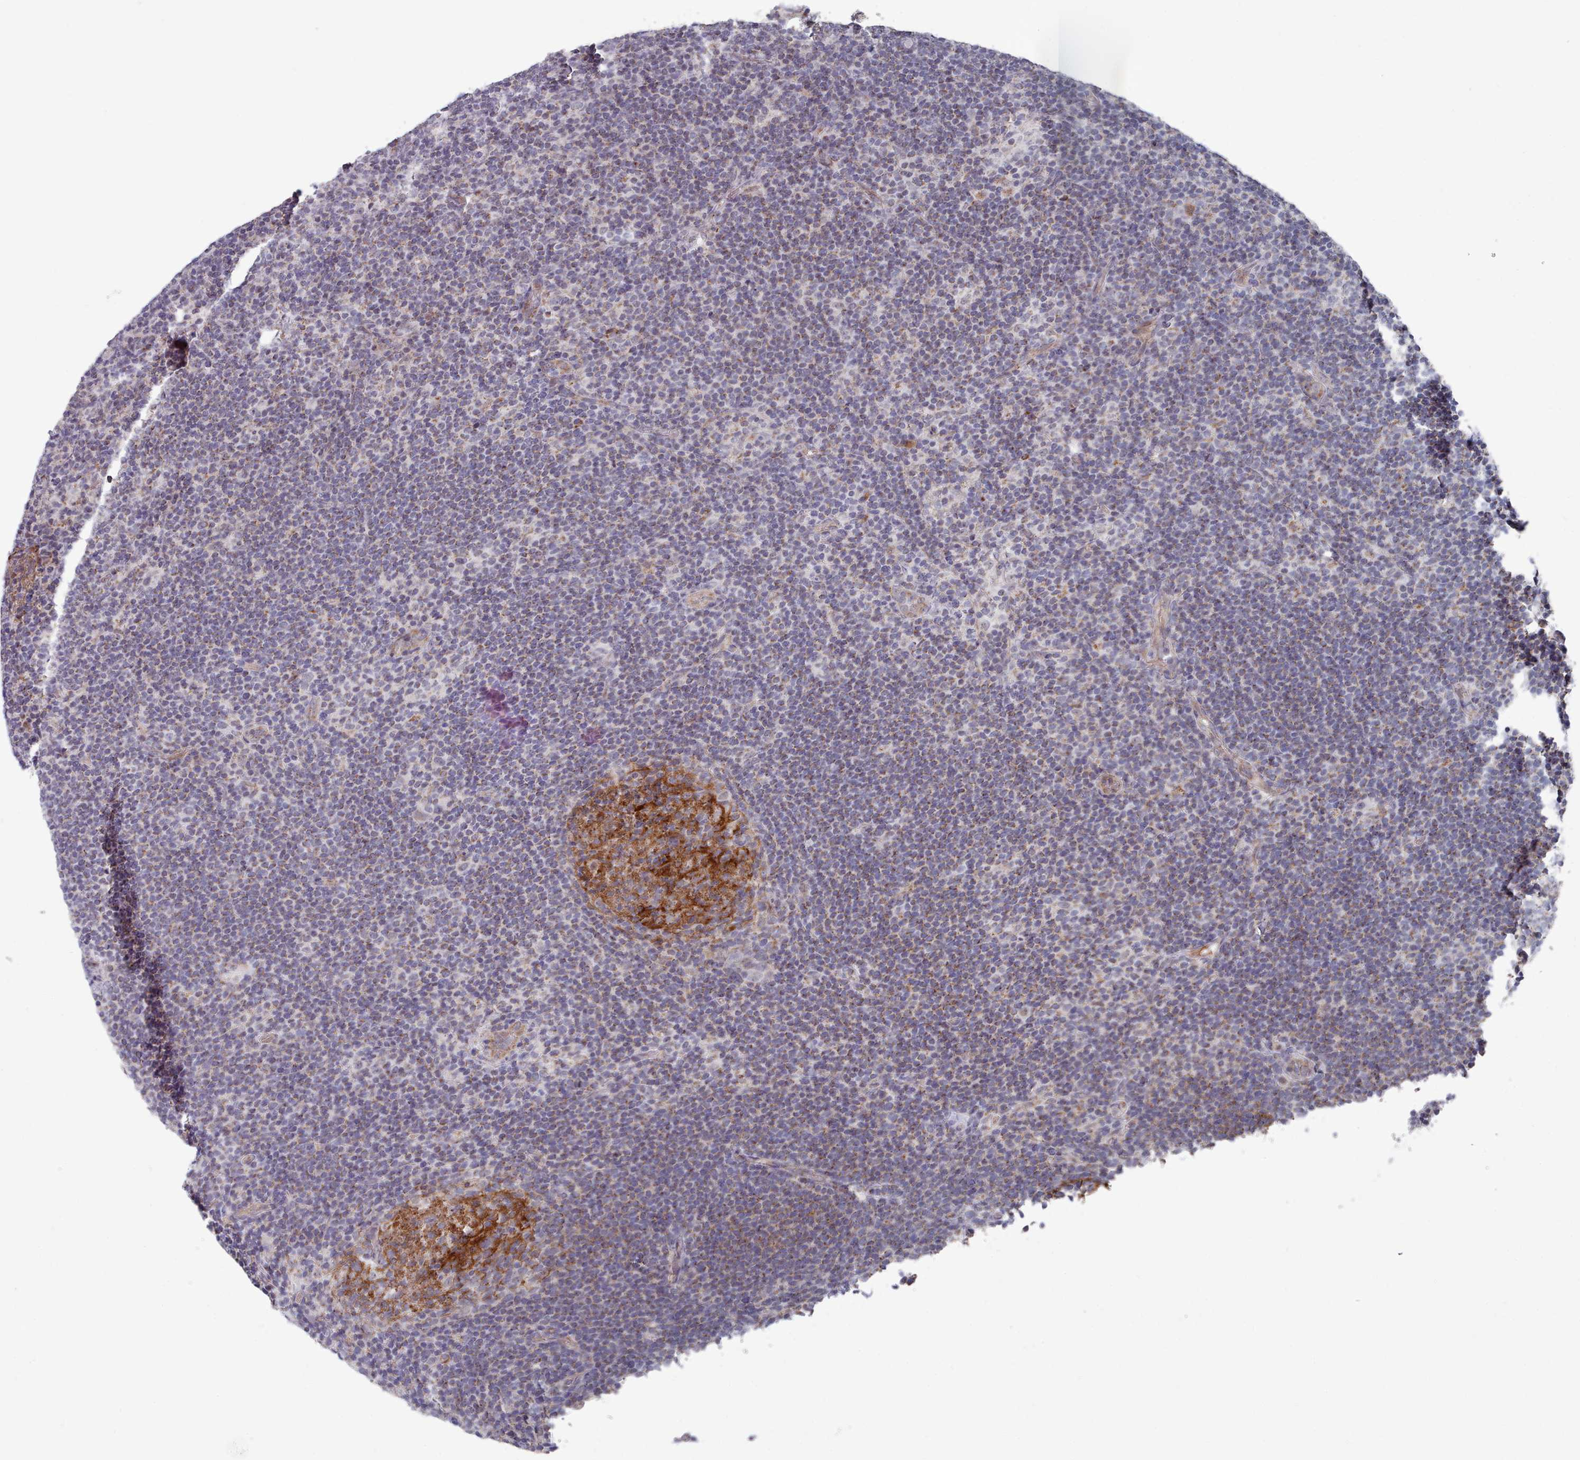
{"staining": {"intensity": "negative", "quantity": "none", "location": "none"}, "tissue": "lymphoma", "cell_type": "Tumor cells", "image_type": "cancer", "snomed": [{"axis": "morphology", "description": "Hodgkin's disease, NOS"}, {"axis": "topography", "description": "Lymph node"}], "caption": "Tumor cells are negative for protein expression in human lymphoma.", "gene": "TRARG1", "patient": {"sex": "female", "age": 57}}